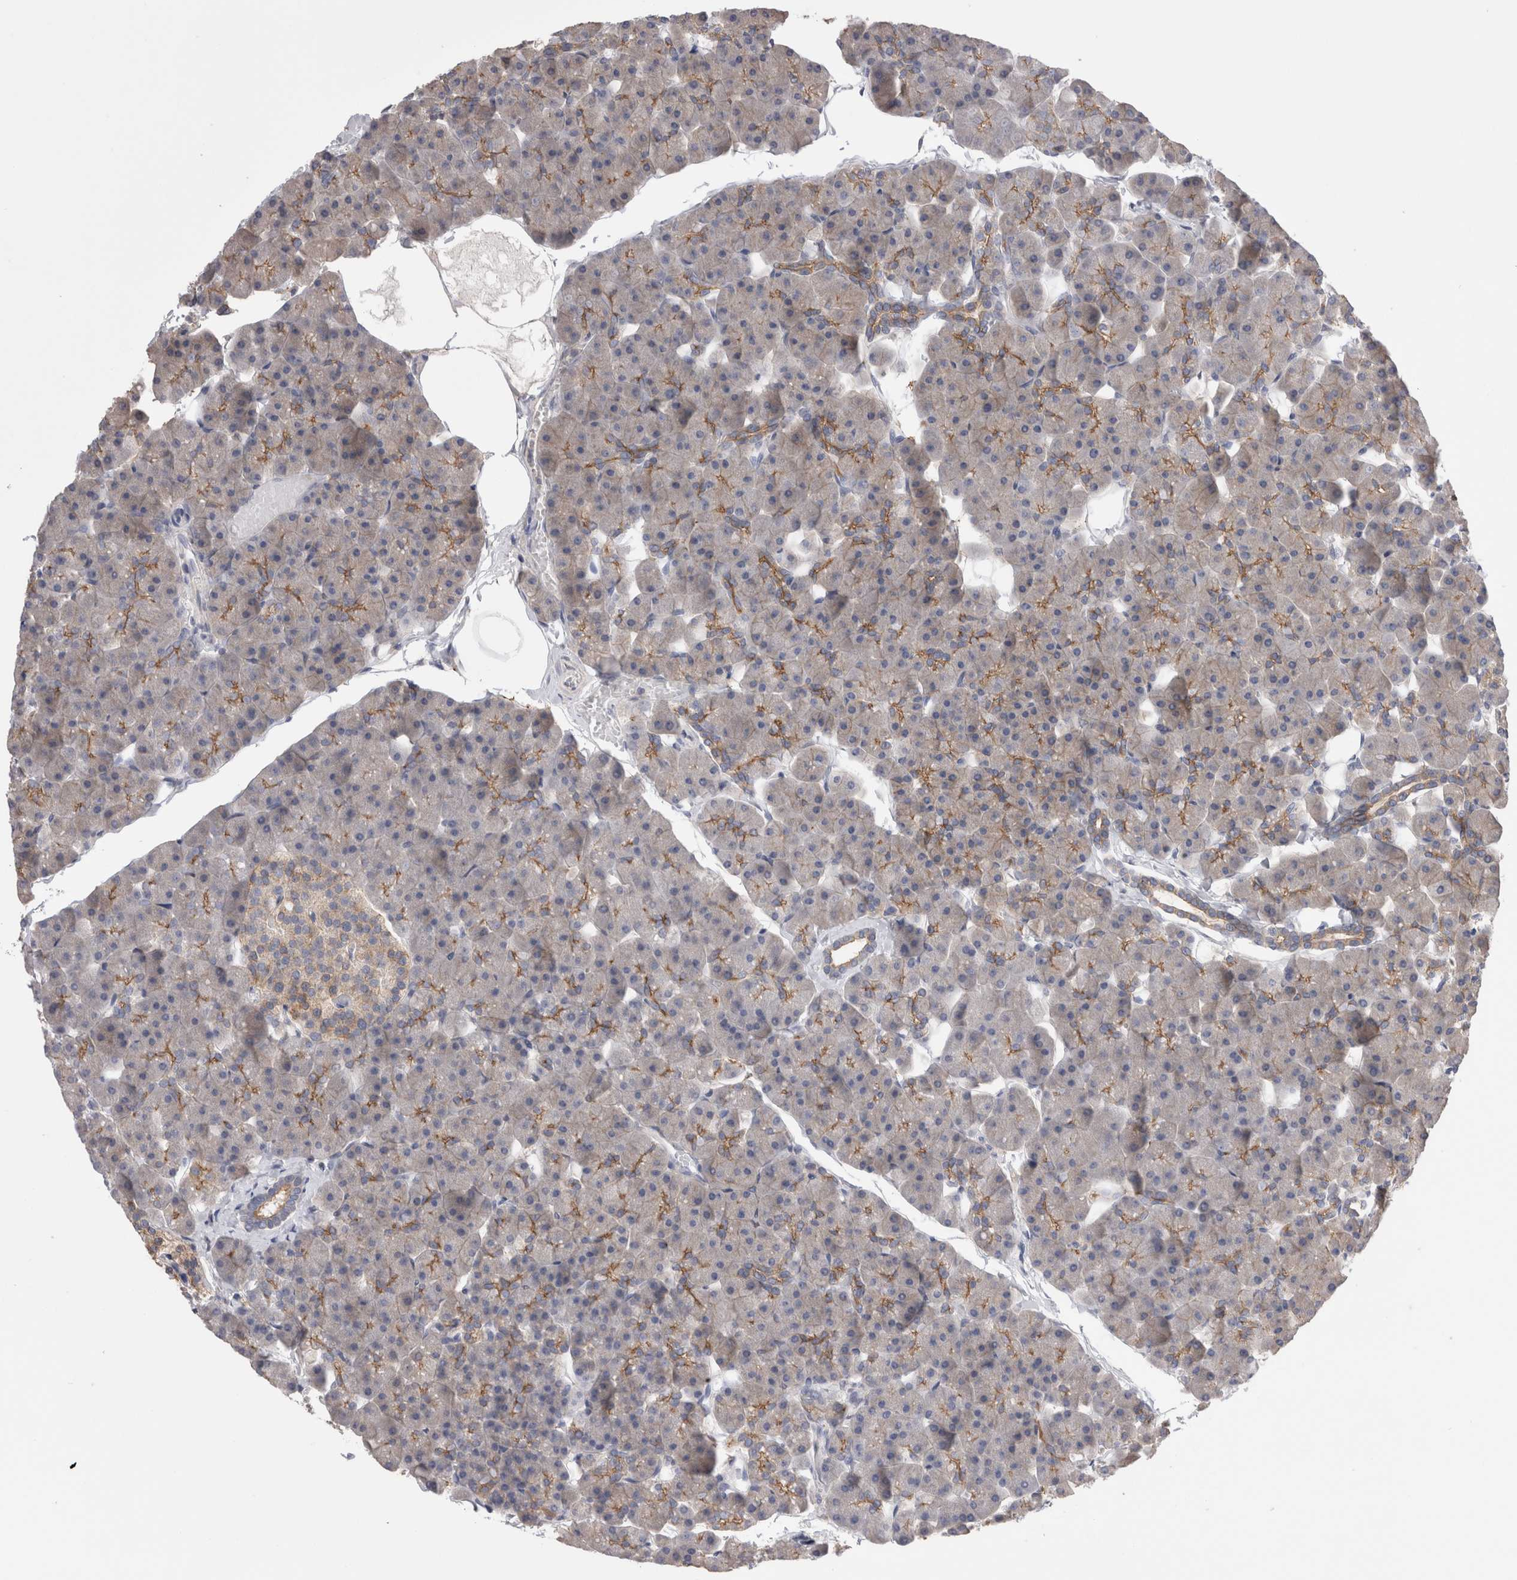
{"staining": {"intensity": "moderate", "quantity": ">75%", "location": "cytoplasmic/membranous"}, "tissue": "pancreas", "cell_type": "Exocrine glandular cells", "image_type": "normal", "snomed": [{"axis": "morphology", "description": "Normal tissue, NOS"}, {"axis": "topography", "description": "Pancreas"}], "caption": "A medium amount of moderate cytoplasmic/membranous positivity is identified in approximately >75% of exocrine glandular cells in benign pancreas. (Brightfield microscopy of DAB IHC at high magnification).", "gene": "OTOR", "patient": {"sex": "male", "age": 35}}